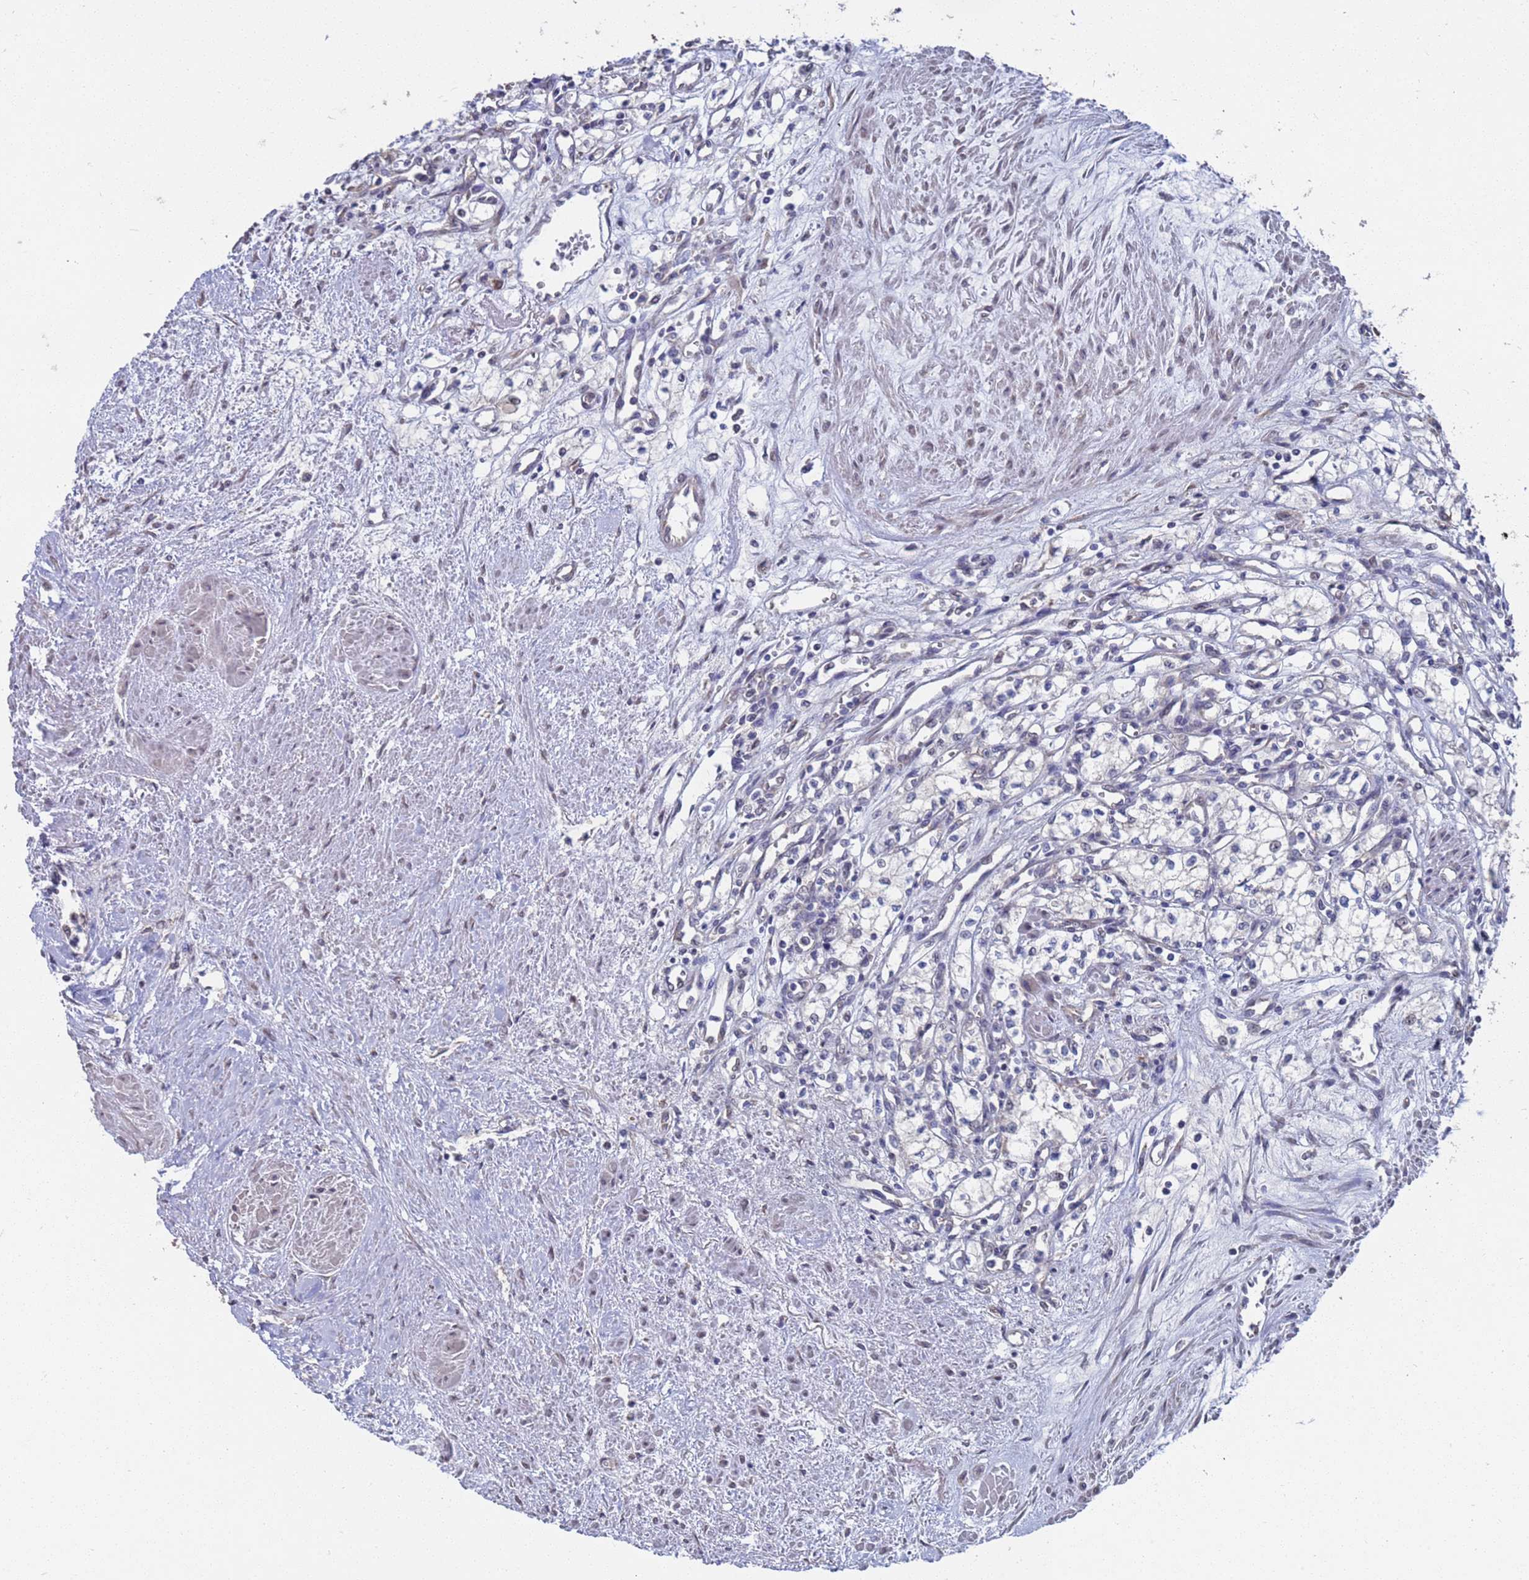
{"staining": {"intensity": "negative", "quantity": "none", "location": "none"}, "tissue": "renal cancer", "cell_type": "Tumor cells", "image_type": "cancer", "snomed": [{"axis": "morphology", "description": "Adenocarcinoma, NOS"}, {"axis": "topography", "description": "Kidney"}], "caption": "This is an IHC histopathology image of human renal adenocarcinoma. There is no positivity in tumor cells.", "gene": "CFAP119", "patient": {"sex": "male", "age": 59}}